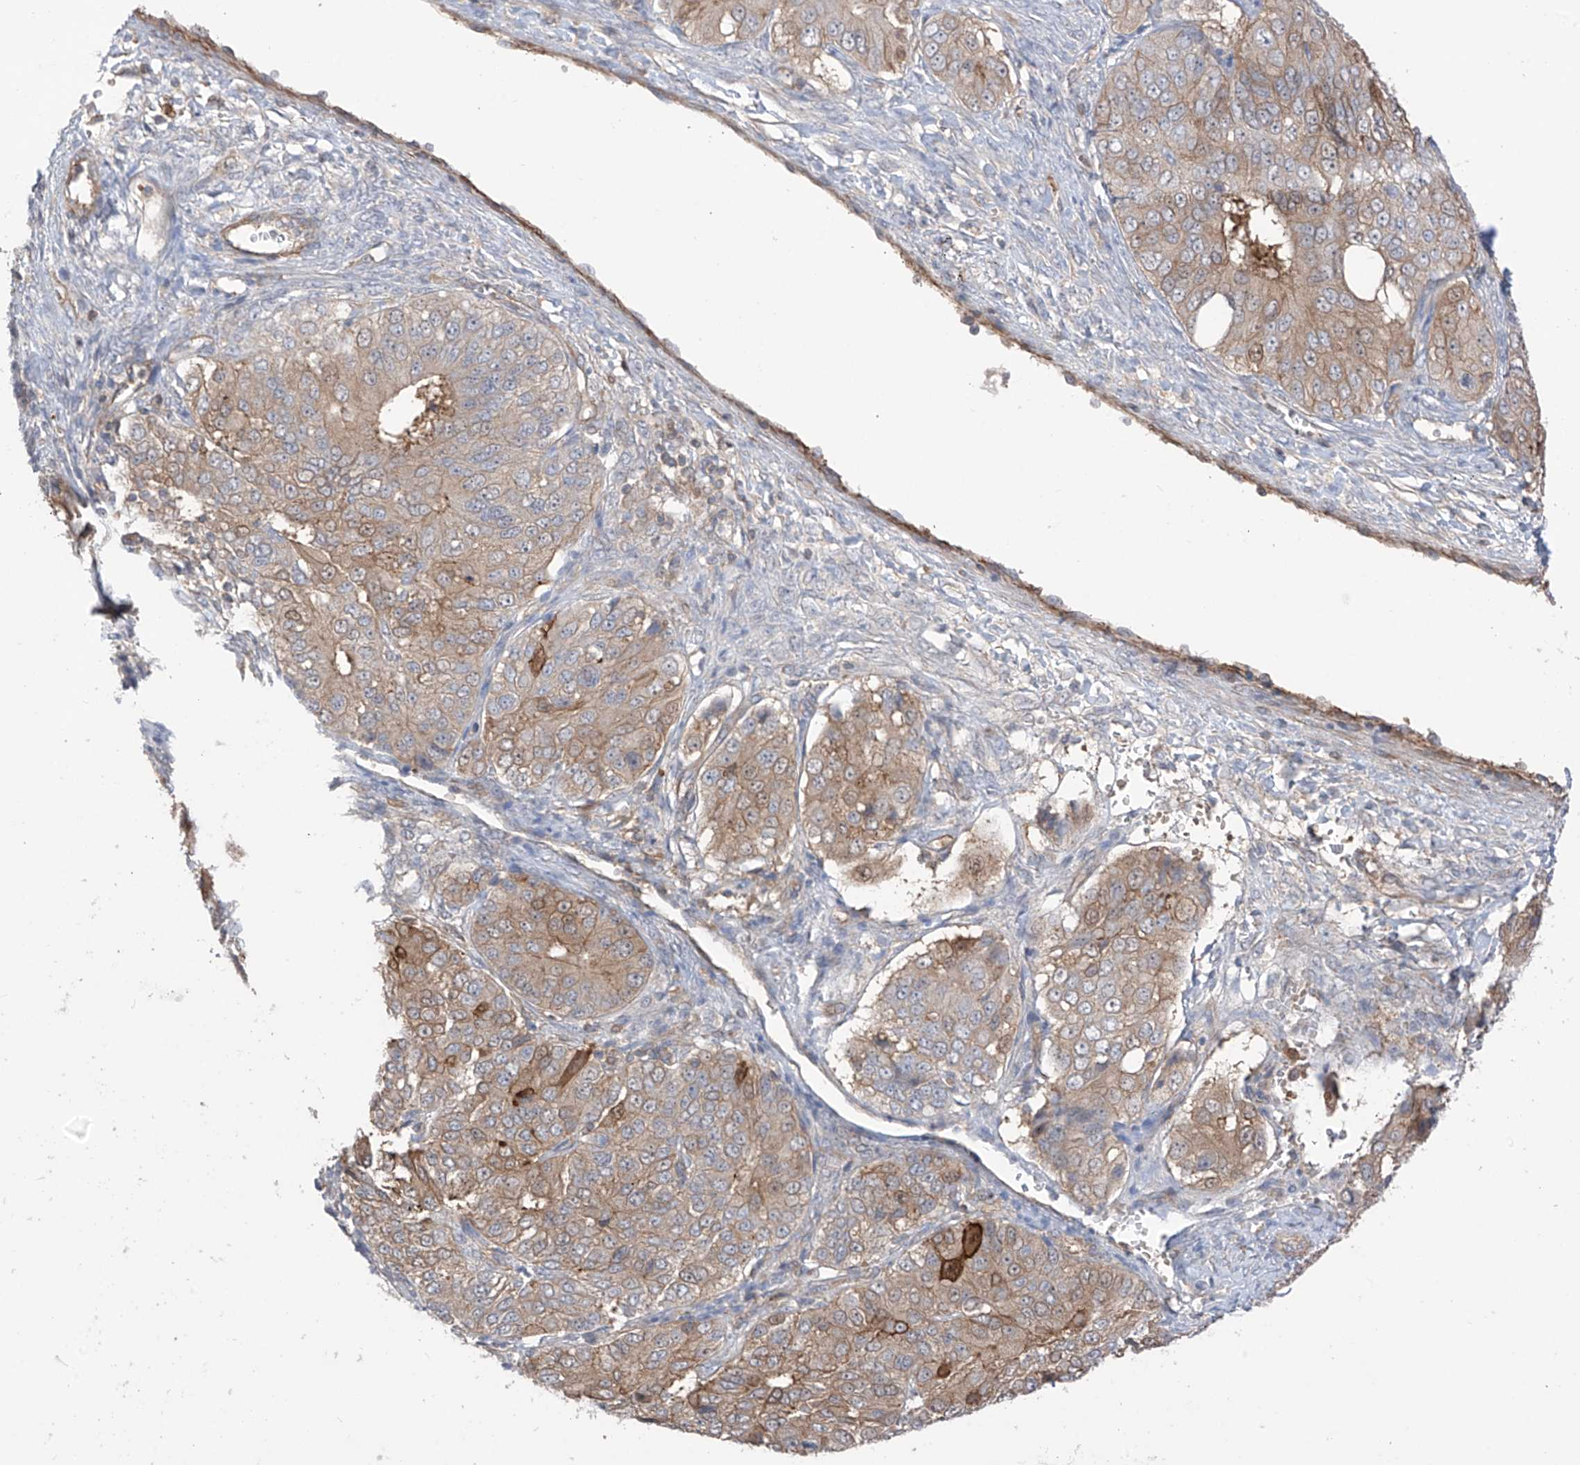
{"staining": {"intensity": "weak", "quantity": "25%-75%", "location": "cytoplasmic/membranous"}, "tissue": "ovarian cancer", "cell_type": "Tumor cells", "image_type": "cancer", "snomed": [{"axis": "morphology", "description": "Carcinoma, endometroid"}, {"axis": "topography", "description": "Ovary"}], "caption": "This photomicrograph shows endometroid carcinoma (ovarian) stained with immunohistochemistry (IHC) to label a protein in brown. The cytoplasmic/membranous of tumor cells show weak positivity for the protein. Nuclei are counter-stained blue.", "gene": "TRMU", "patient": {"sex": "female", "age": 51}}